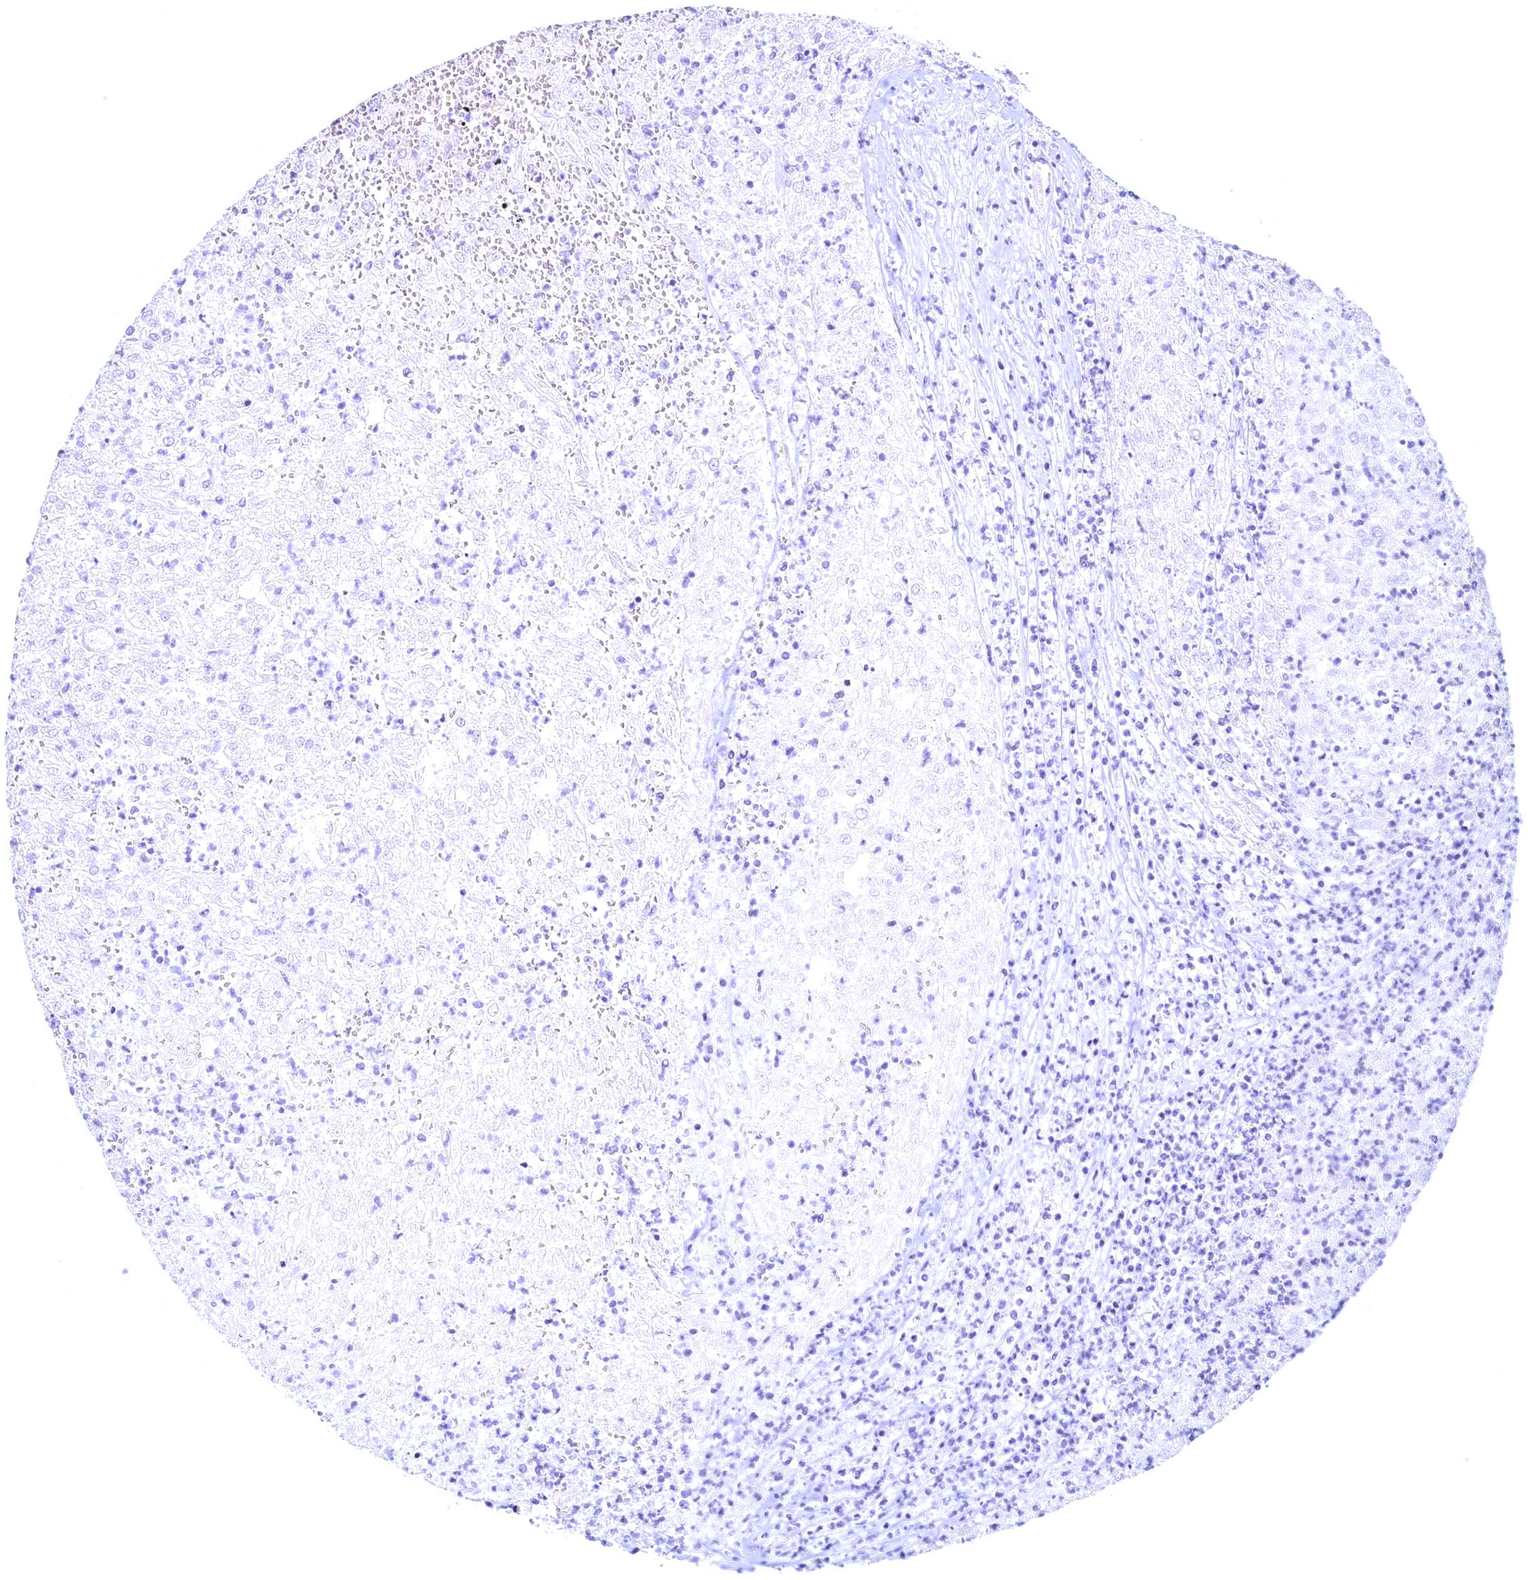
{"staining": {"intensity": "negative", "quantity": "none", "location": "none"}, "tissue": "renal cancer", "cell_type": "Tumor cells", "image_type": "cancer", "snomed": [{"axis": "morphology", "description": "Adenocarcinoma, NOS"}, {"axis": "topography", "description": "Kidney"}], "caption": "Human adenocarcinoma (renal) stained for a protein using immunohistochemistry displays no positivity in tumor cells.", "gene": "MAP1LC3A", "patient": {"sex": "female", "age": 54}}